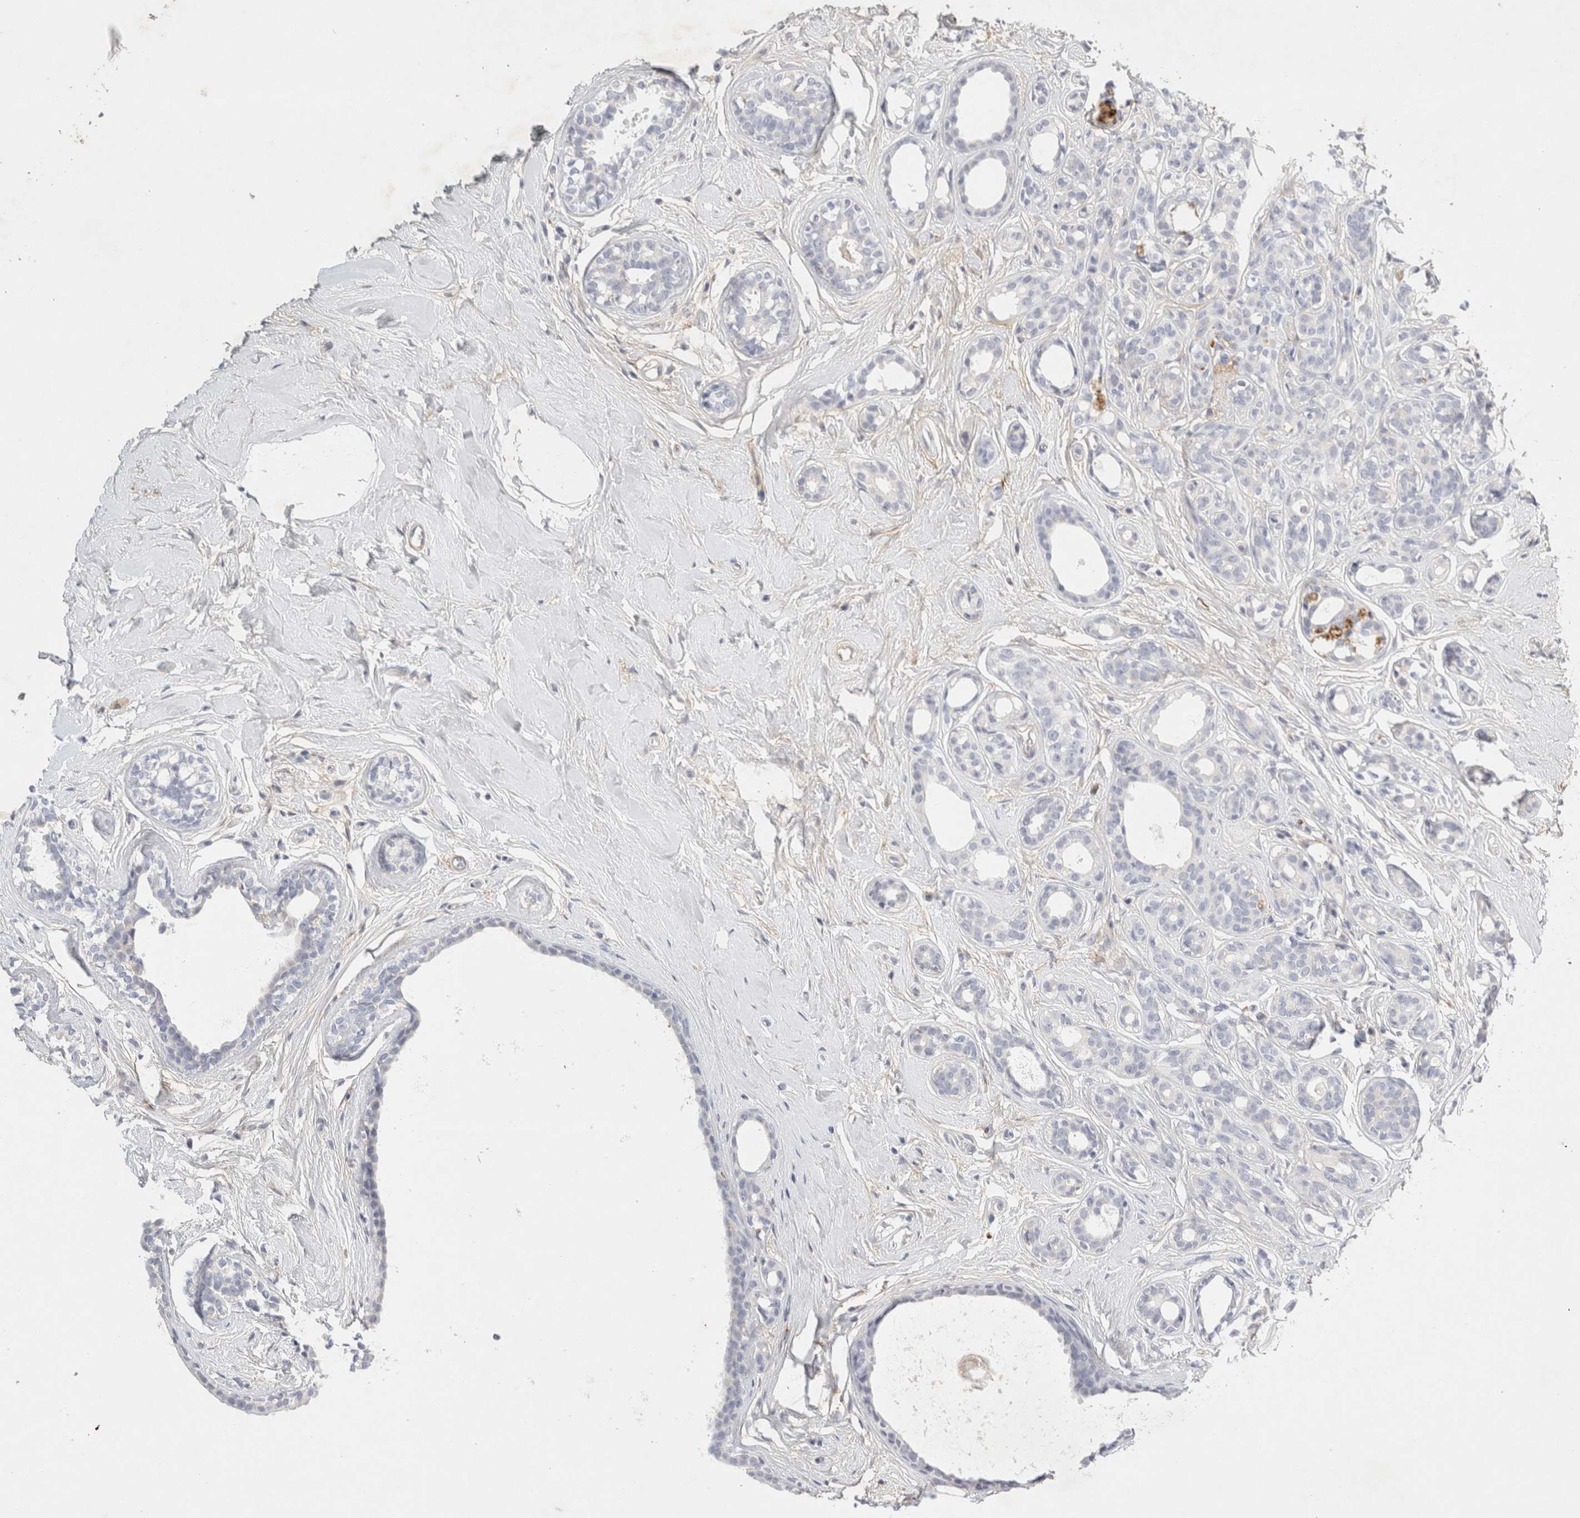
{"staining": {"intensity": "negative", "quantity": "none", "location": "none"}, "tissue": "breast cancer", "cell_type": "Tumor cells", "image_type": "cancer", "snomed": [{"axis": "morphology", "description": "Duct carcinoma"}, {"axis": "topography", "description": "Breast"}], "caption": "The image shows no staining of tumor cells in breast cancer.", "gene": "FGL2", "patient": {"sex": "female", "age": 55}}